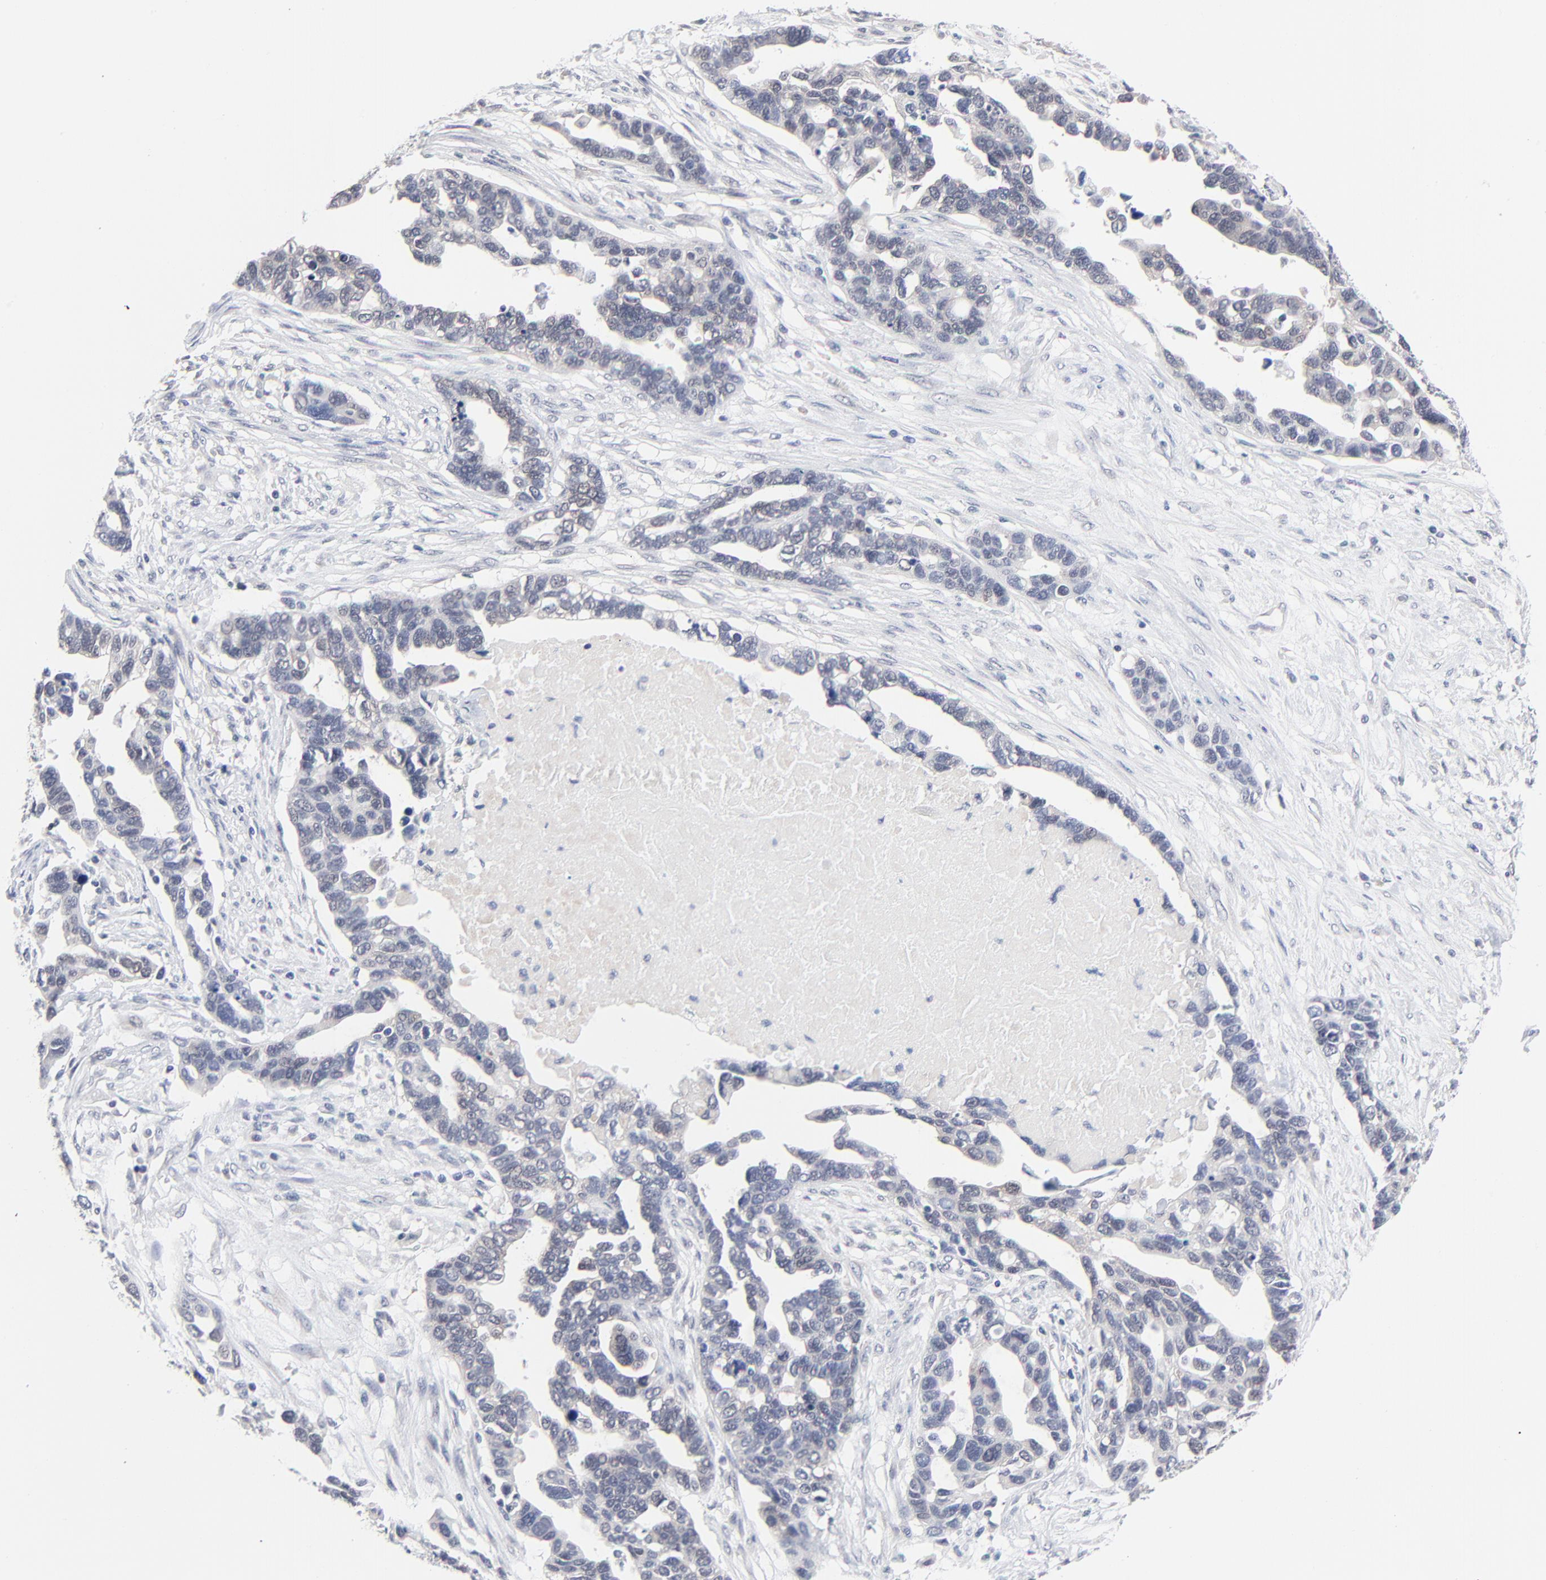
{"staining": {"intensity": "weak", "quantity": "<25%", "location": "cytoplasmic/membranous"}, "tissue": "ovarian cancer", "cell_type": "Tumor cells", "image_type": "cancer", "snomed": [{"axis": "morphology", "description": "Cystadenocarcinoma, serous, NOS"}, {"axis": "topography", "description": "Ovary"}], "caption": "Ovarian cancer was stained to show a protein in brown. There is no significant staining in tumor cells.", "gene": "RPS6KB1", "patient": {"sex": "female", "age": 54}}